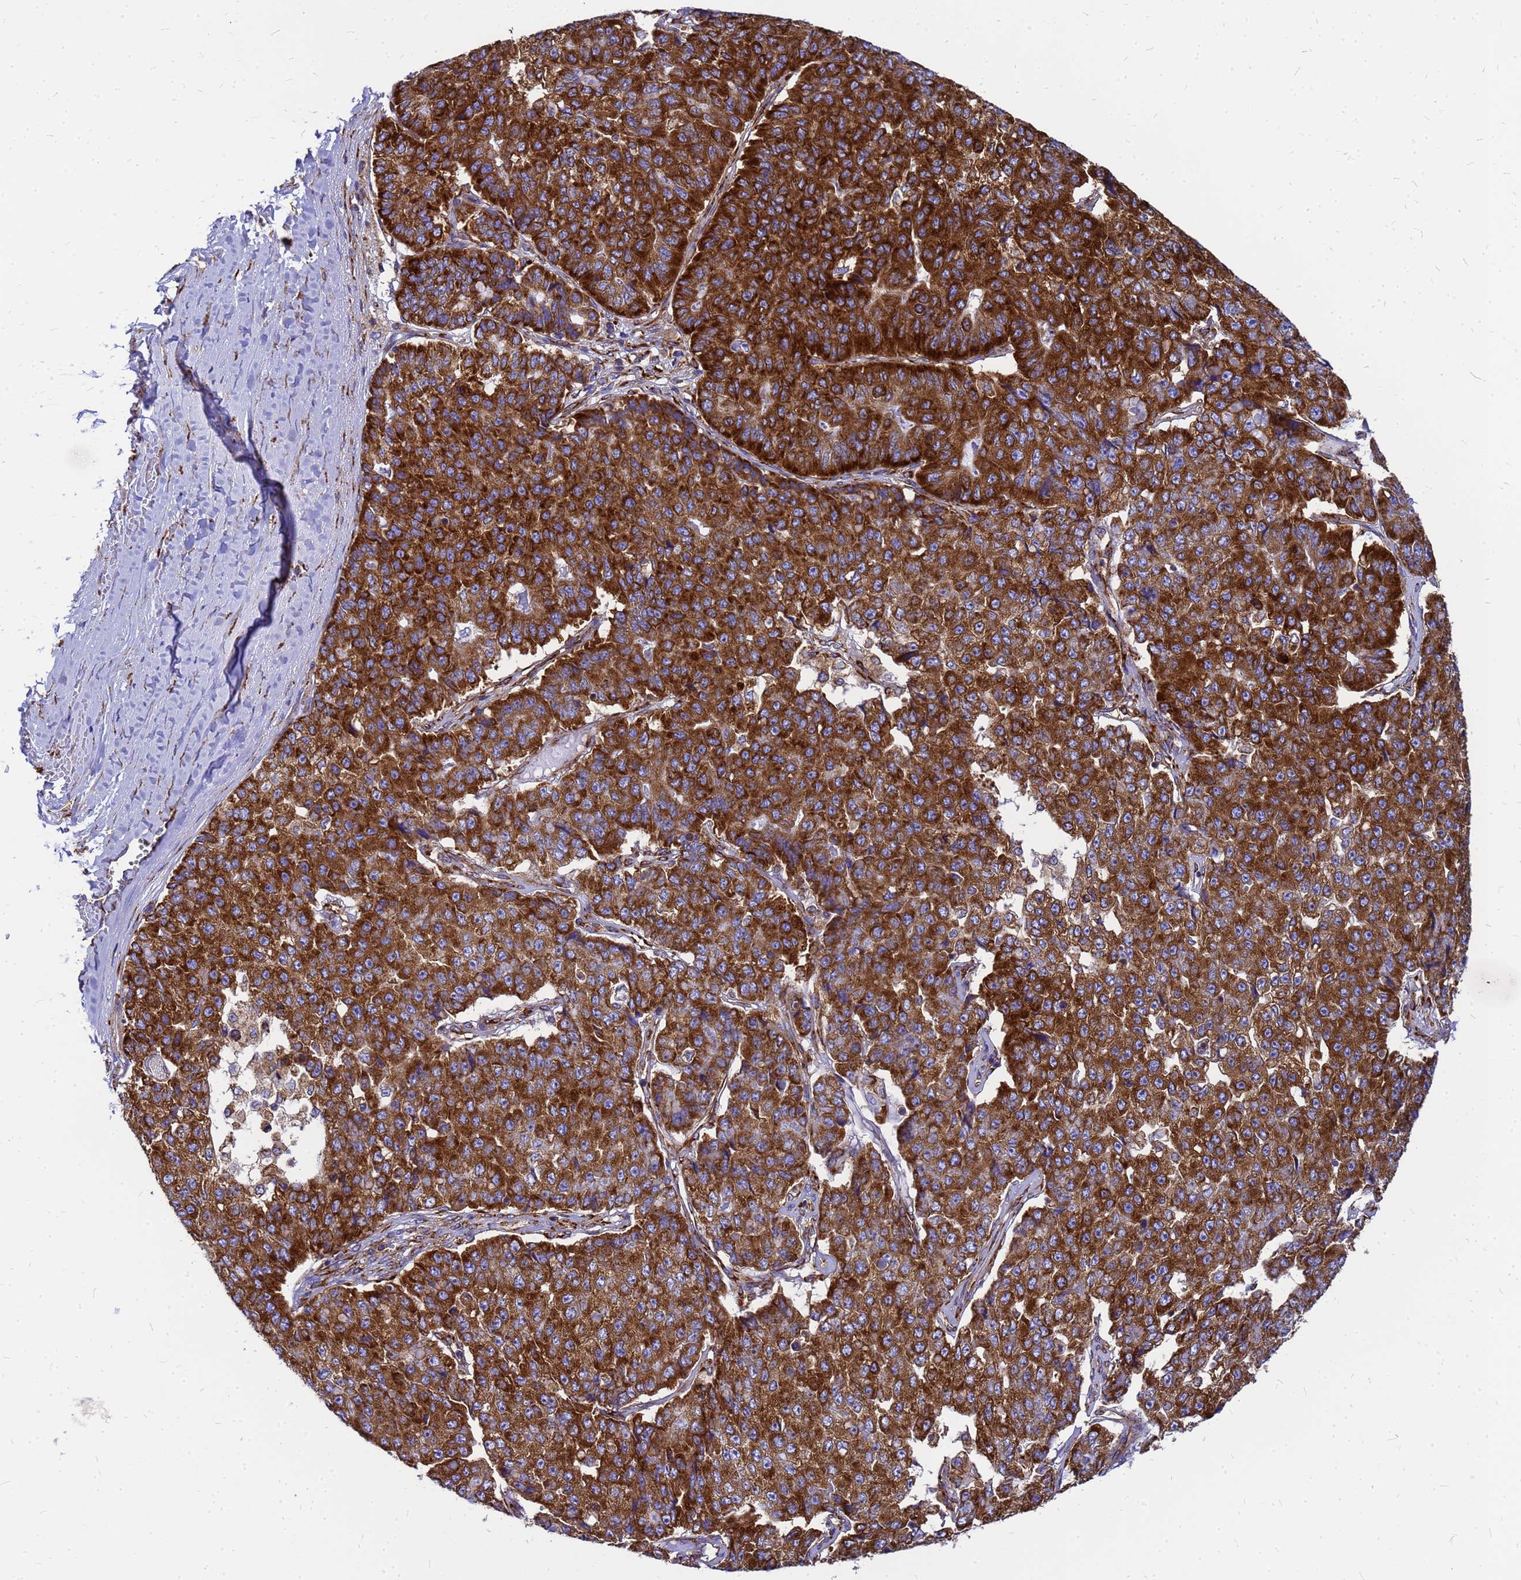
{"staining": {"intensity": "strong", "quantity": ">75%", "location": "cytoplasmic/membranous"}, "tissue": "pancreatic cancer", "cell_type": "Tumor cells", "image_type": "cancer", "snomed": [{"axis": "morphology", "description": "Adenocarcinoma, NOS"}, {"axis": "topography", "description": "Pancreas"}], "caption": "This histopathology image shows IHC staining of adenocarcinoma (pancreatic), with high strong cytoplasmic/membranous expression in about >75% of tumor cells.", "gene": "EEF1D", "patient": {"sex": "male", "age": 50}}